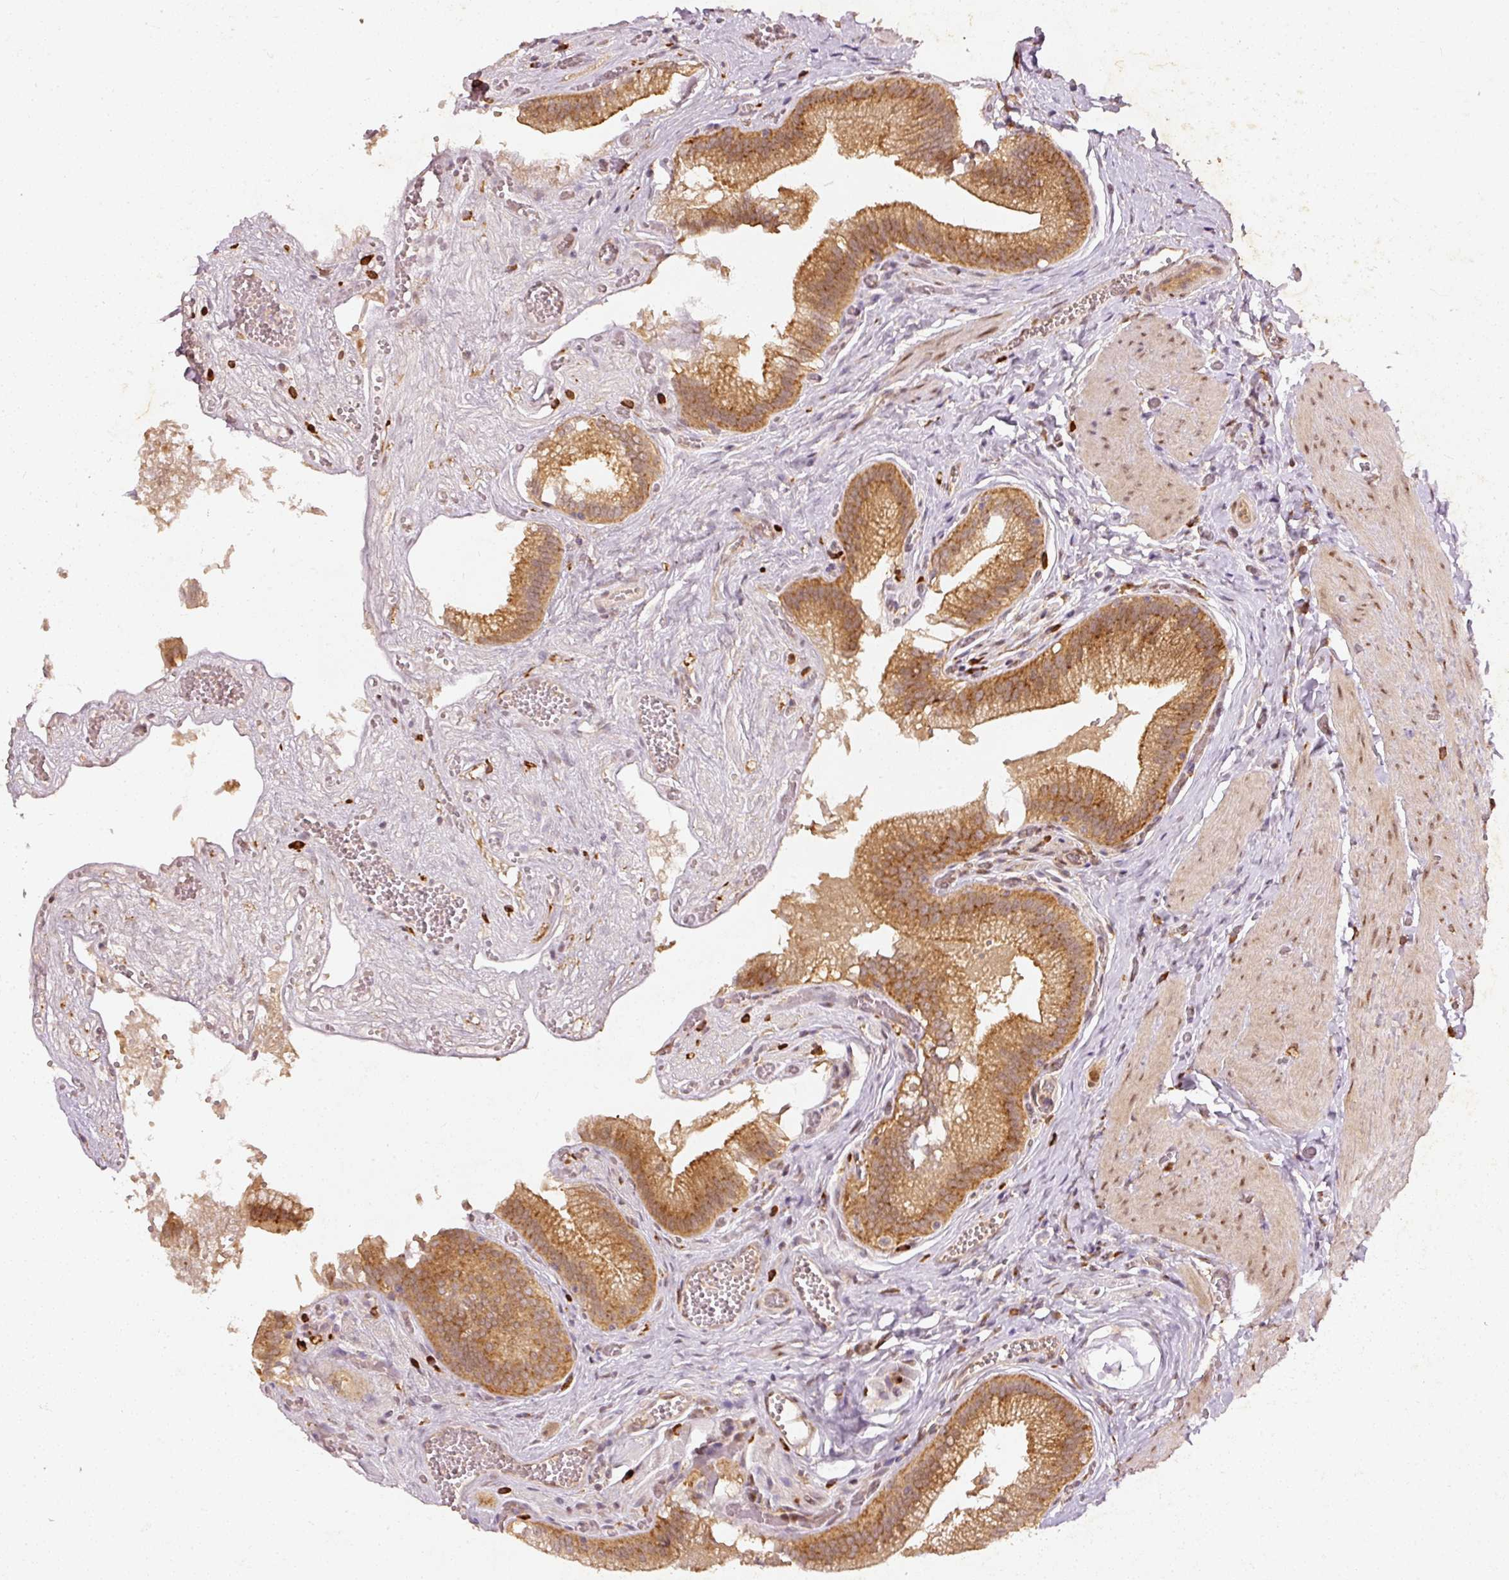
{"staining": {"intensity": "moderate", "quantity": ">75%", "location": "cytoplasmic/membranous"}, "tissue": "gallbladder", "cell_type": "Glandular cells", "image_type": "normal", "snomed": [{"axis": "morphology", "description": "Normal tissue, NOS"}, {"axis": "topography", "description": "Gallbladder"}, {"axis": "topography", "description": "Peripheral nerve tissue"}], "caption": "Gallbladder stained with DAB immunohistochemistry (IHC) reveals medium levels of moderate cytoplasmic/membranous expression in about >75% of glandular cells. The protein is stained brown, and the nuclei are stained in blue (DAB IHC with brightfield microscopy, high magnification).", "gene": "ZNF580", "patient": {"sex": "male", "age": 17}}